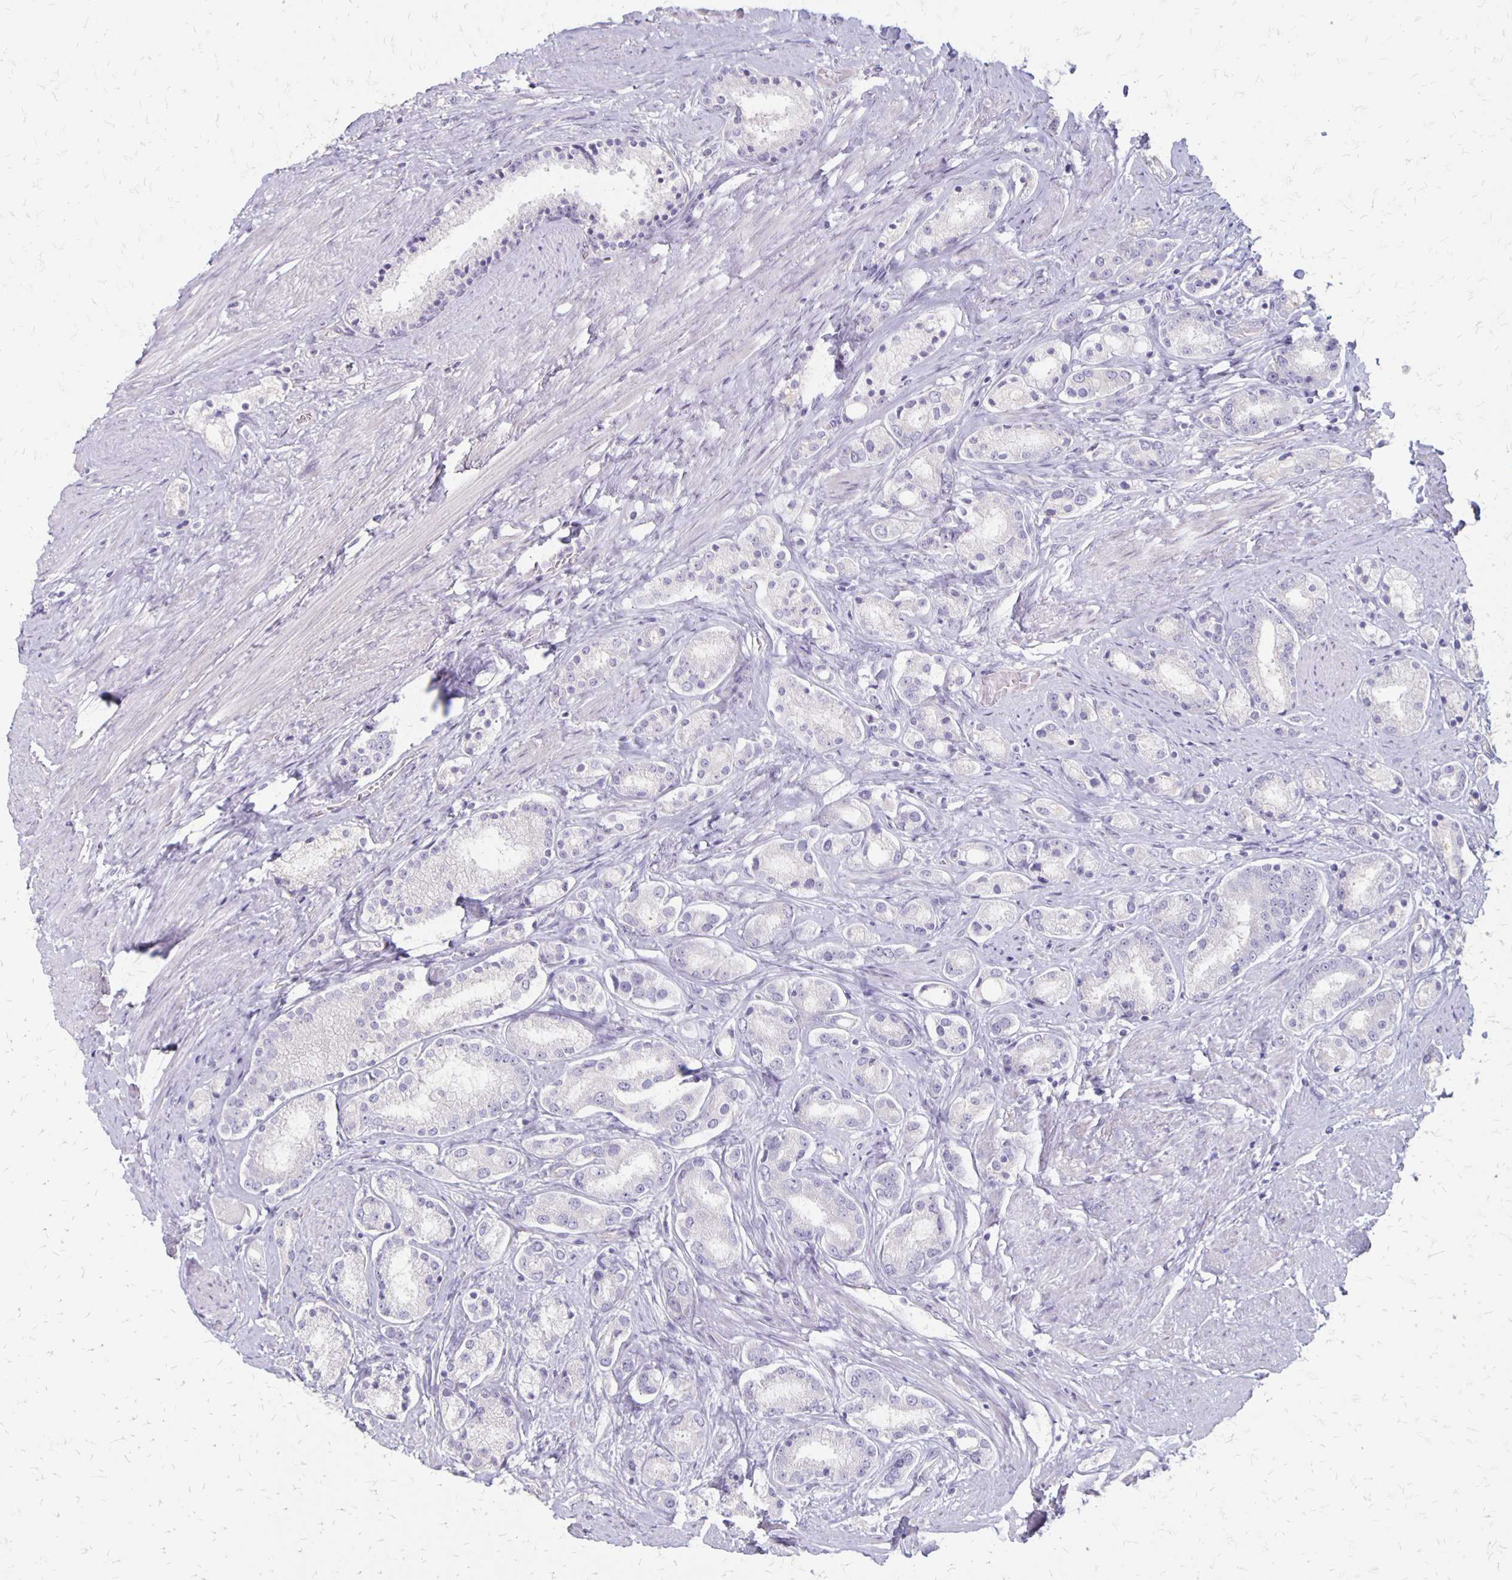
{"staining": {"intensity": "negative", "quantity": "none", "location": "none"}, "tissue": "prostate cancer", "cell_type": "Tumor cells", "image_type": "cancer", "snomed": [{"axis": "morphology", "description": "Adenocarcinoma, High grade"}, {"axis": "topography", "description": "Prostate"}], "caption": "Micrograph shows no protein positivity in tumor cells of prostate cancer (adenocarcinoma (high-grade)) tissue.", "gene": "HOMER1", "patient": {"sex": "male", "age": 63}}